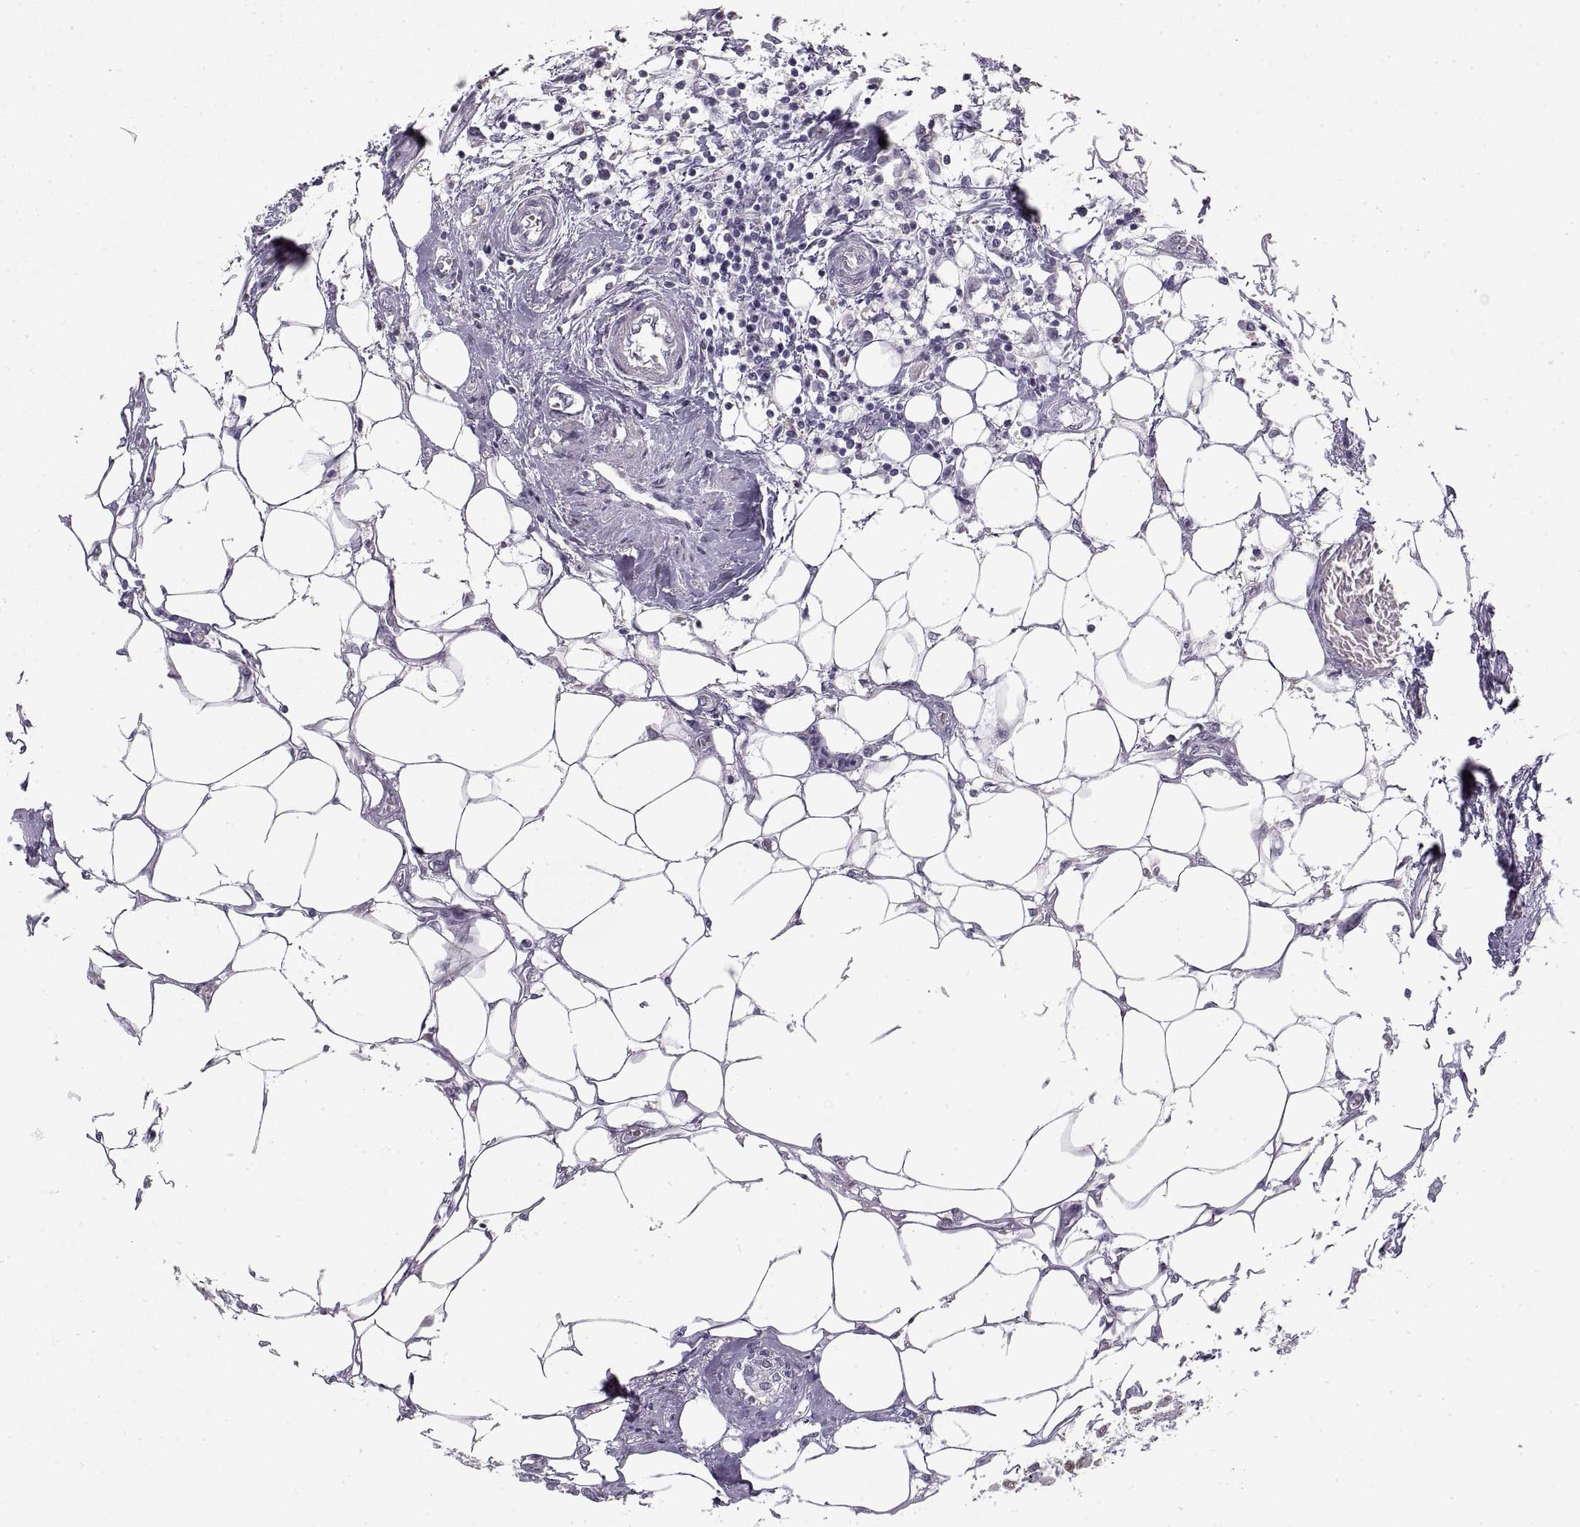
{"staining": {"intensity": "negative", "quantity": "none", "location": "none"}, "tissue": "breast cancer", "cell_type": "Tumor cells", "image_type": "cancer", "snomed": [{"axis": "morphology", "description": "Duct carcinoma"}, {"axis": "topography", "description": "Breast"}], "caption": "This is an immunohistochemistry photomicrograph of infiltrating ductal carcinoma (breast). There is no expression in tumor cells.", "gene": "NANOS3", "patient": {"sex": "female", "age": 83}}